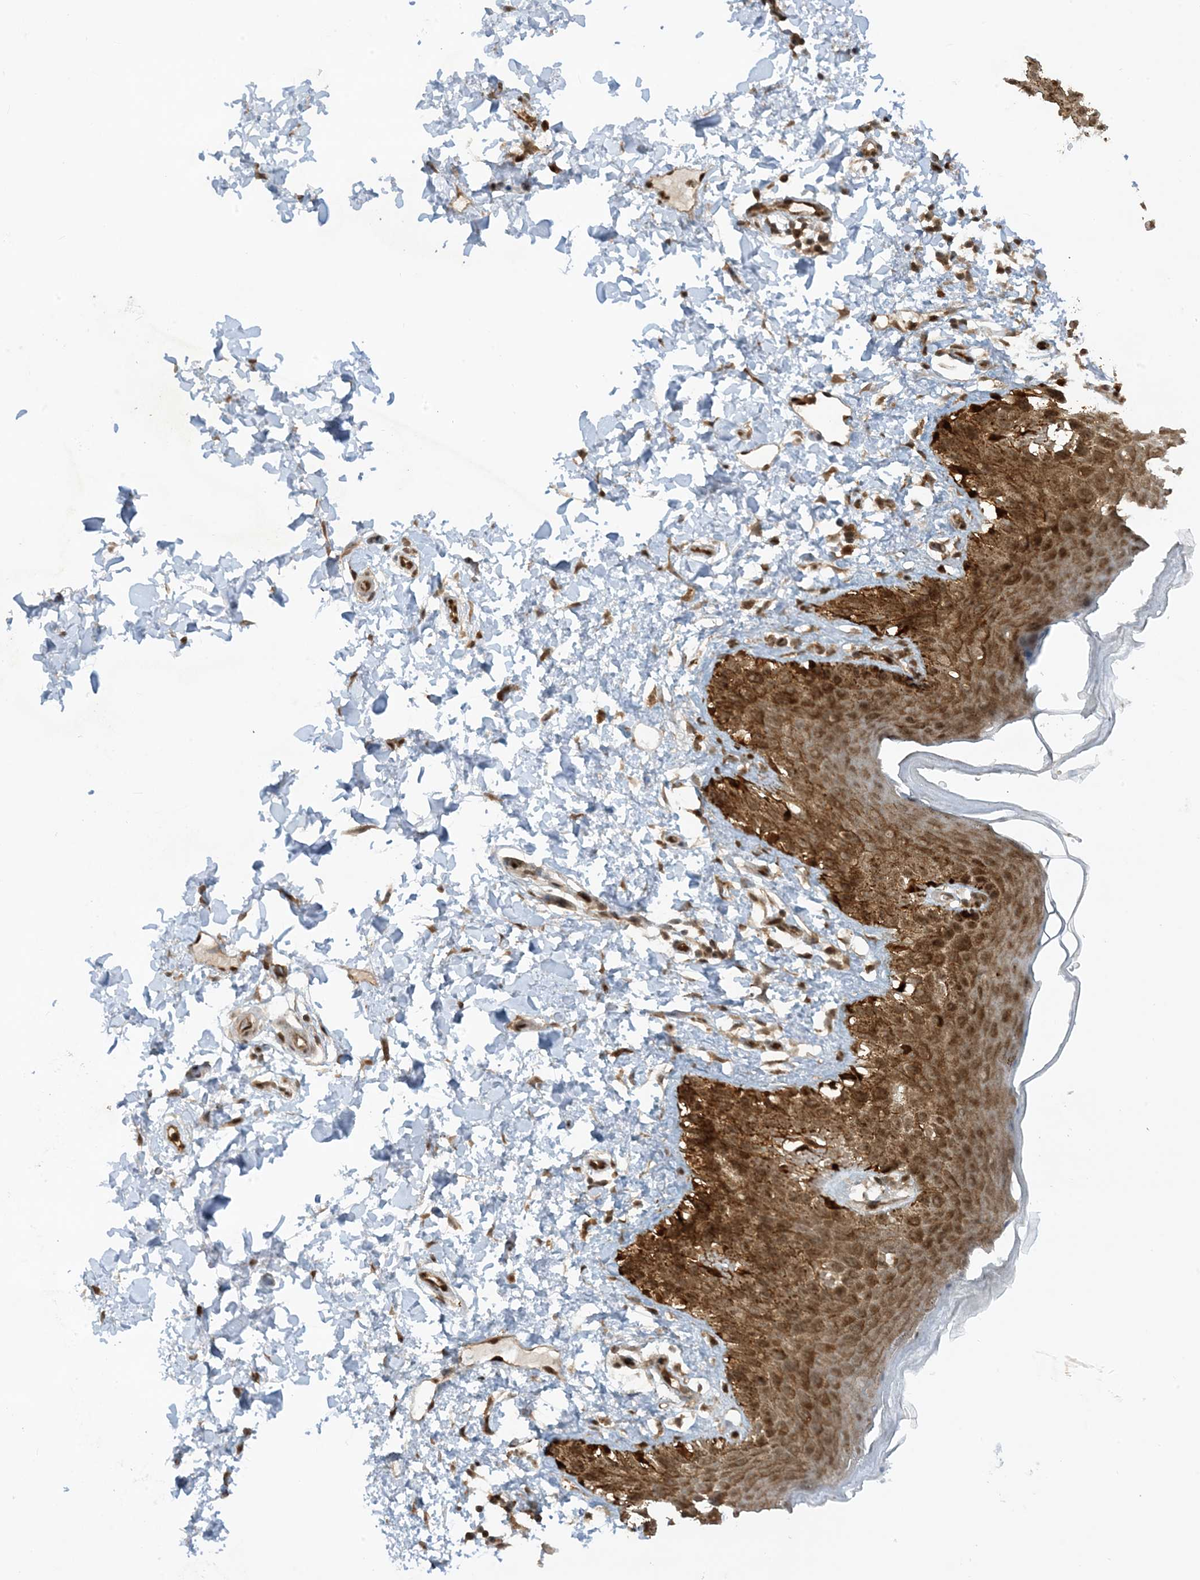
{"staining": {"intensity": "moderate", "quantity": ">75%", "location": "cytoplasmic/membranous,nuclear"}, "tissue": "skin", "cell_type": "Epidermal cells", "image_type": "normal", "snomed": [{"axis": "morphology", "description": "Normal tissue, NOS"}, {"axis": "topography", "description": "Anal"}], "caption": "Immunohistochemistry (DAB (3,3'-diaminobenzidine)) staining of unremarkable human skin exhibits moderate cytoplasmic/membranous,nuclear protein expression in approximately >75% of epidermal cells.", "gene": "CERT1", "patient": {"sex": "male", "age": 44}}